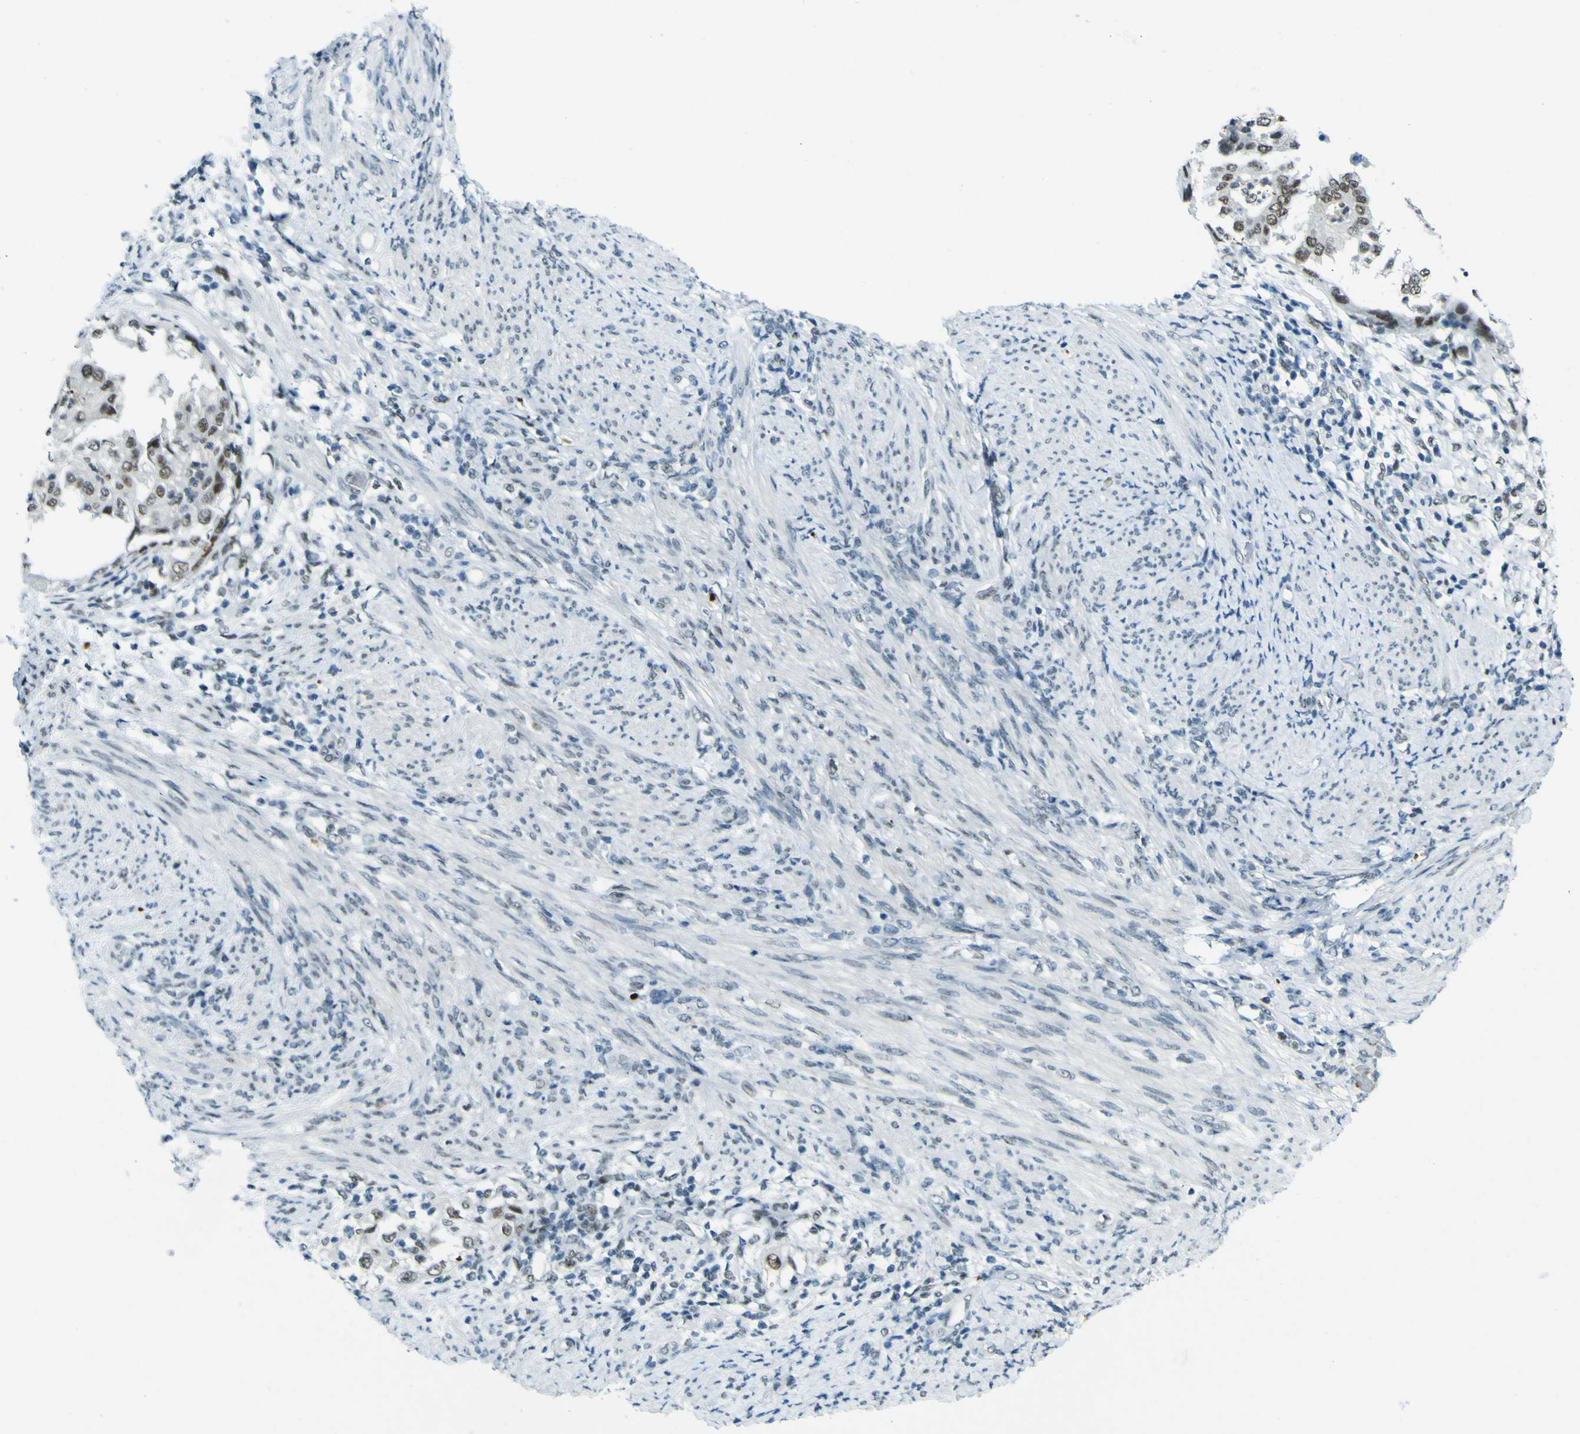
{"staining": {"intensity": "weak", "quantity": ">75%", "location": "nuclear"}, "tissue": "endometrial cancer", "cell_type": "Tumor cells", "image_type": "cancer", "snomed": [{"axis": "morphology", "description": "Adenocarcinoma, NOS"}, {"axis": "topography", "description": "Endometrium"}], "caption": "Immunohistochemical staining of human adenocarcinoma (endometrial) exhibits weak nuclear protein positivity in approximately >75% of tumor cells.", "gene": "CEBPG", "patient": {"sex": "female", "age": 85}}